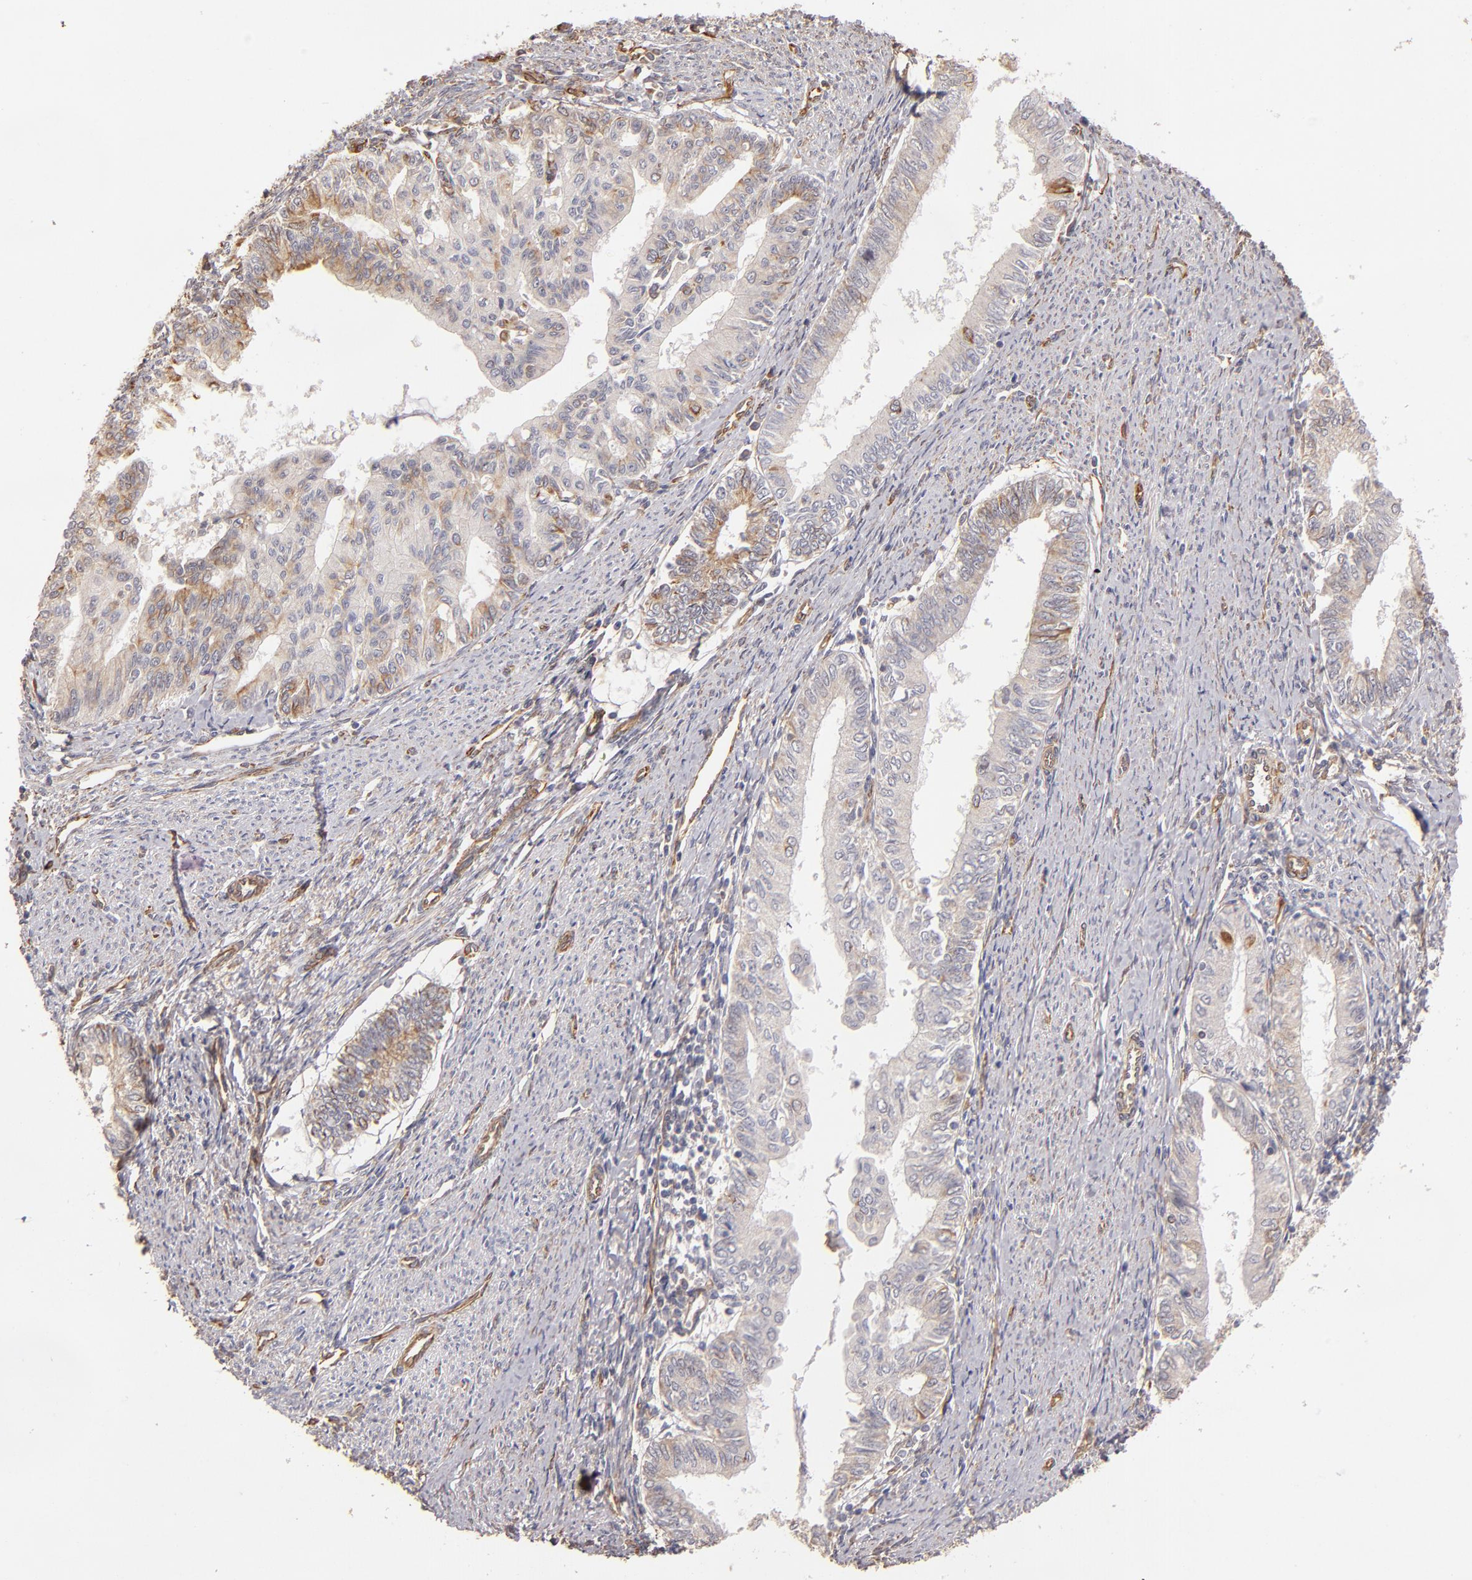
{"staining": {"intensity": "weak", "quantity": "<25%", "location": "cytoplasmic/membranous"}, "tissue": "endometrial cancer", "cell_type": "Tumor cells", "image_type": "cancer", "snomed": [{"axis": "morphology", "description": "Adenocarcinoma, NOS"}, {"axis": "topography", "description": "Endometrium"}], "caption": "This histopathology image is of adenocarcinoma (endometrial) stained with immunohistochemistry (IHC) to label a protein in brown with the nuclei are counter-stained blue. There is no positivity in tumor cells. (Stains: DAB IHC with hematoxylin counter stain, Microscopy: brightfield microscopy at high magnification).", "gene": "ABCC1", "patient": {"sex": "female", "age": 66}}